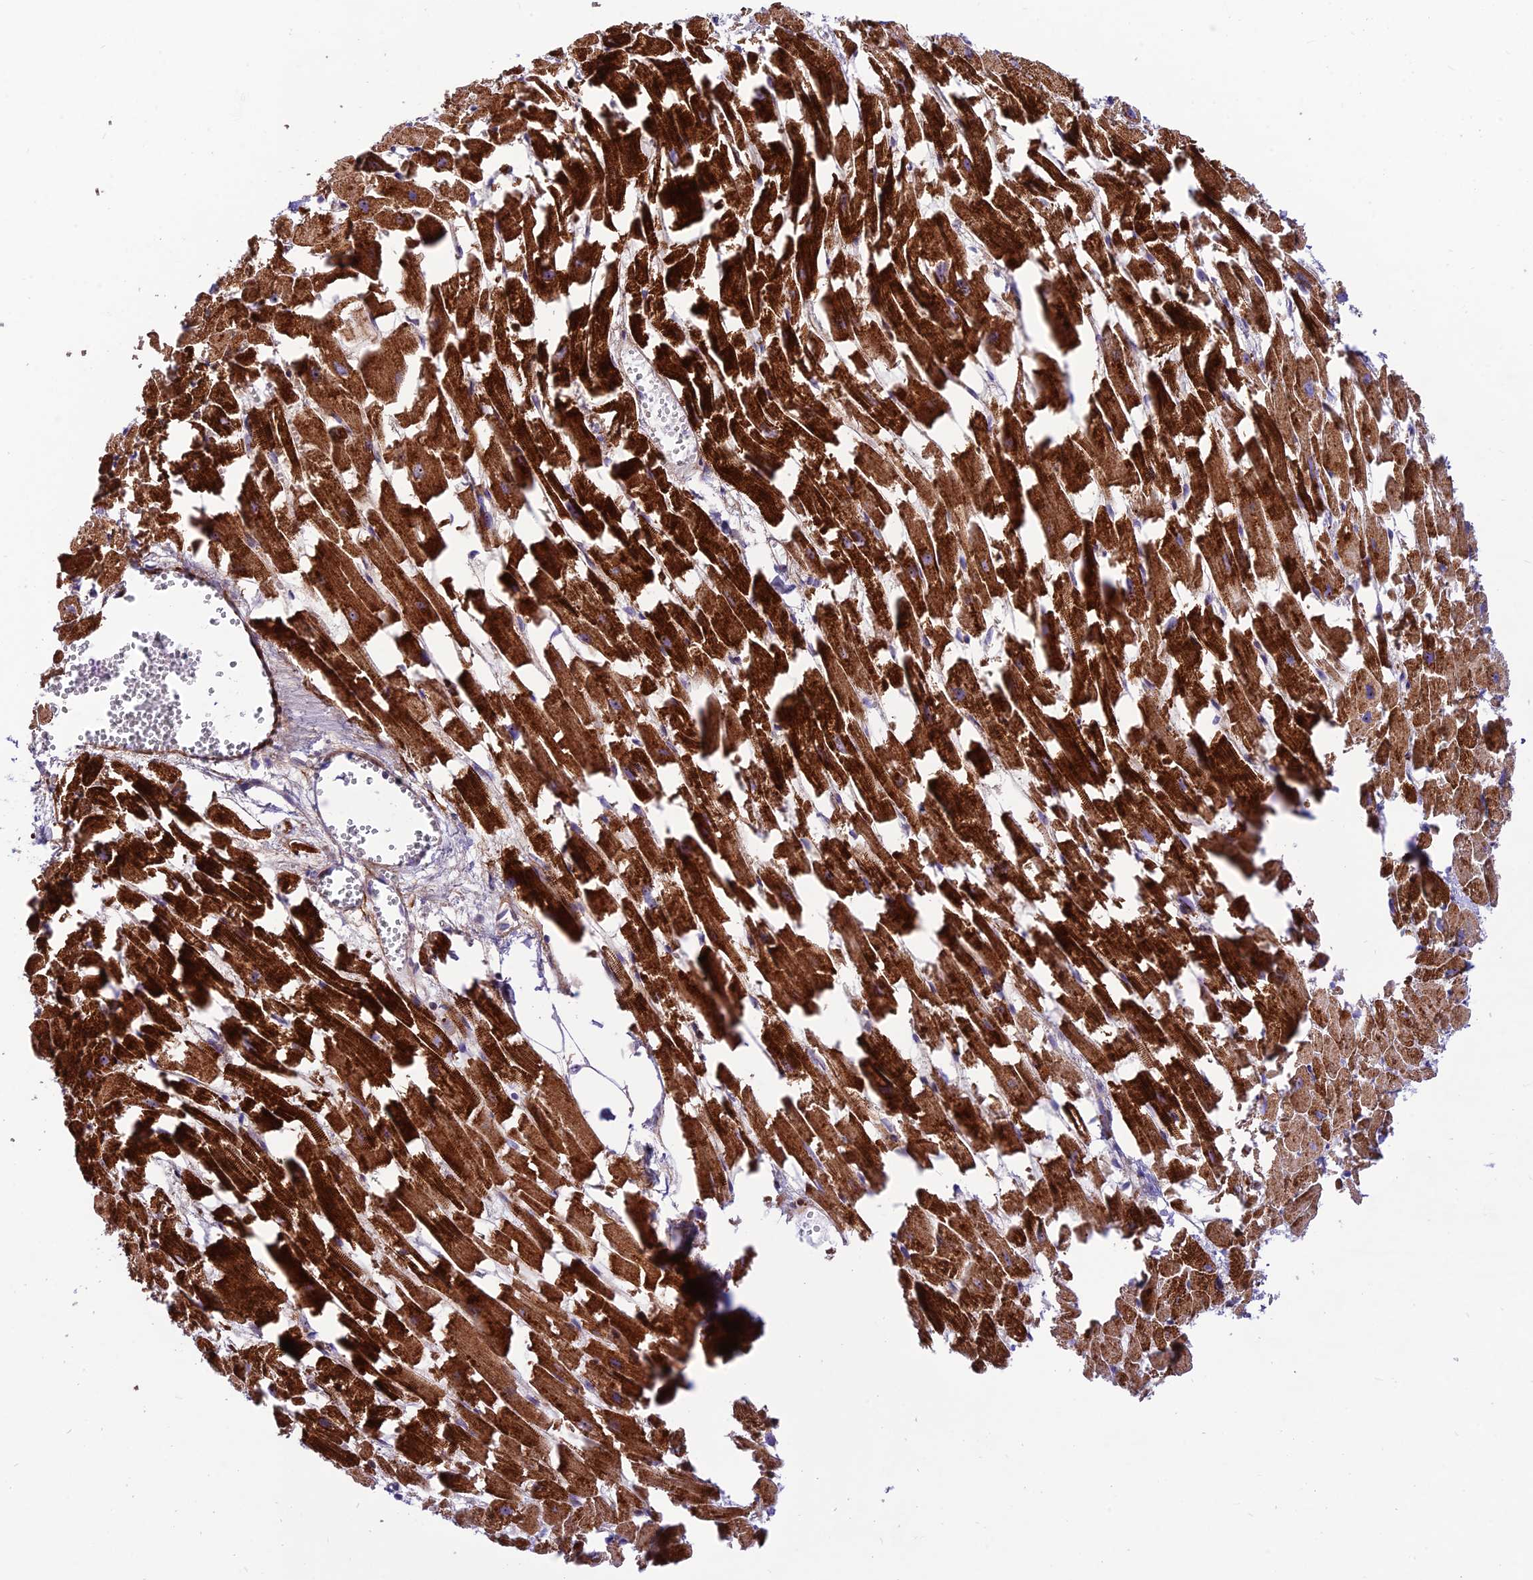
{"staining": {"intensity": "strong", "quantity": ">75%", "location": "cytoplasmic/membranous"}, "tissue": "heart muscle", "cell_type": "Cardiomyocytes", "image_type": "normal", "snomed": [{"axis": "morphology", "description": "Normal tissue, NOS"}, {"axis": "topography", "description": "Heart"}], "caption": "Immunohistochemistry (DAB (3,3'-diaminobenzidine)) staining of normal heart muscle shows strong cytoplasmic/membranous protein expression in about >75% of cardiomyocytes. Nuclei are stained in blue.", "gene": "KBTBD7", "patient": {"sex": "female", "age": 64}}